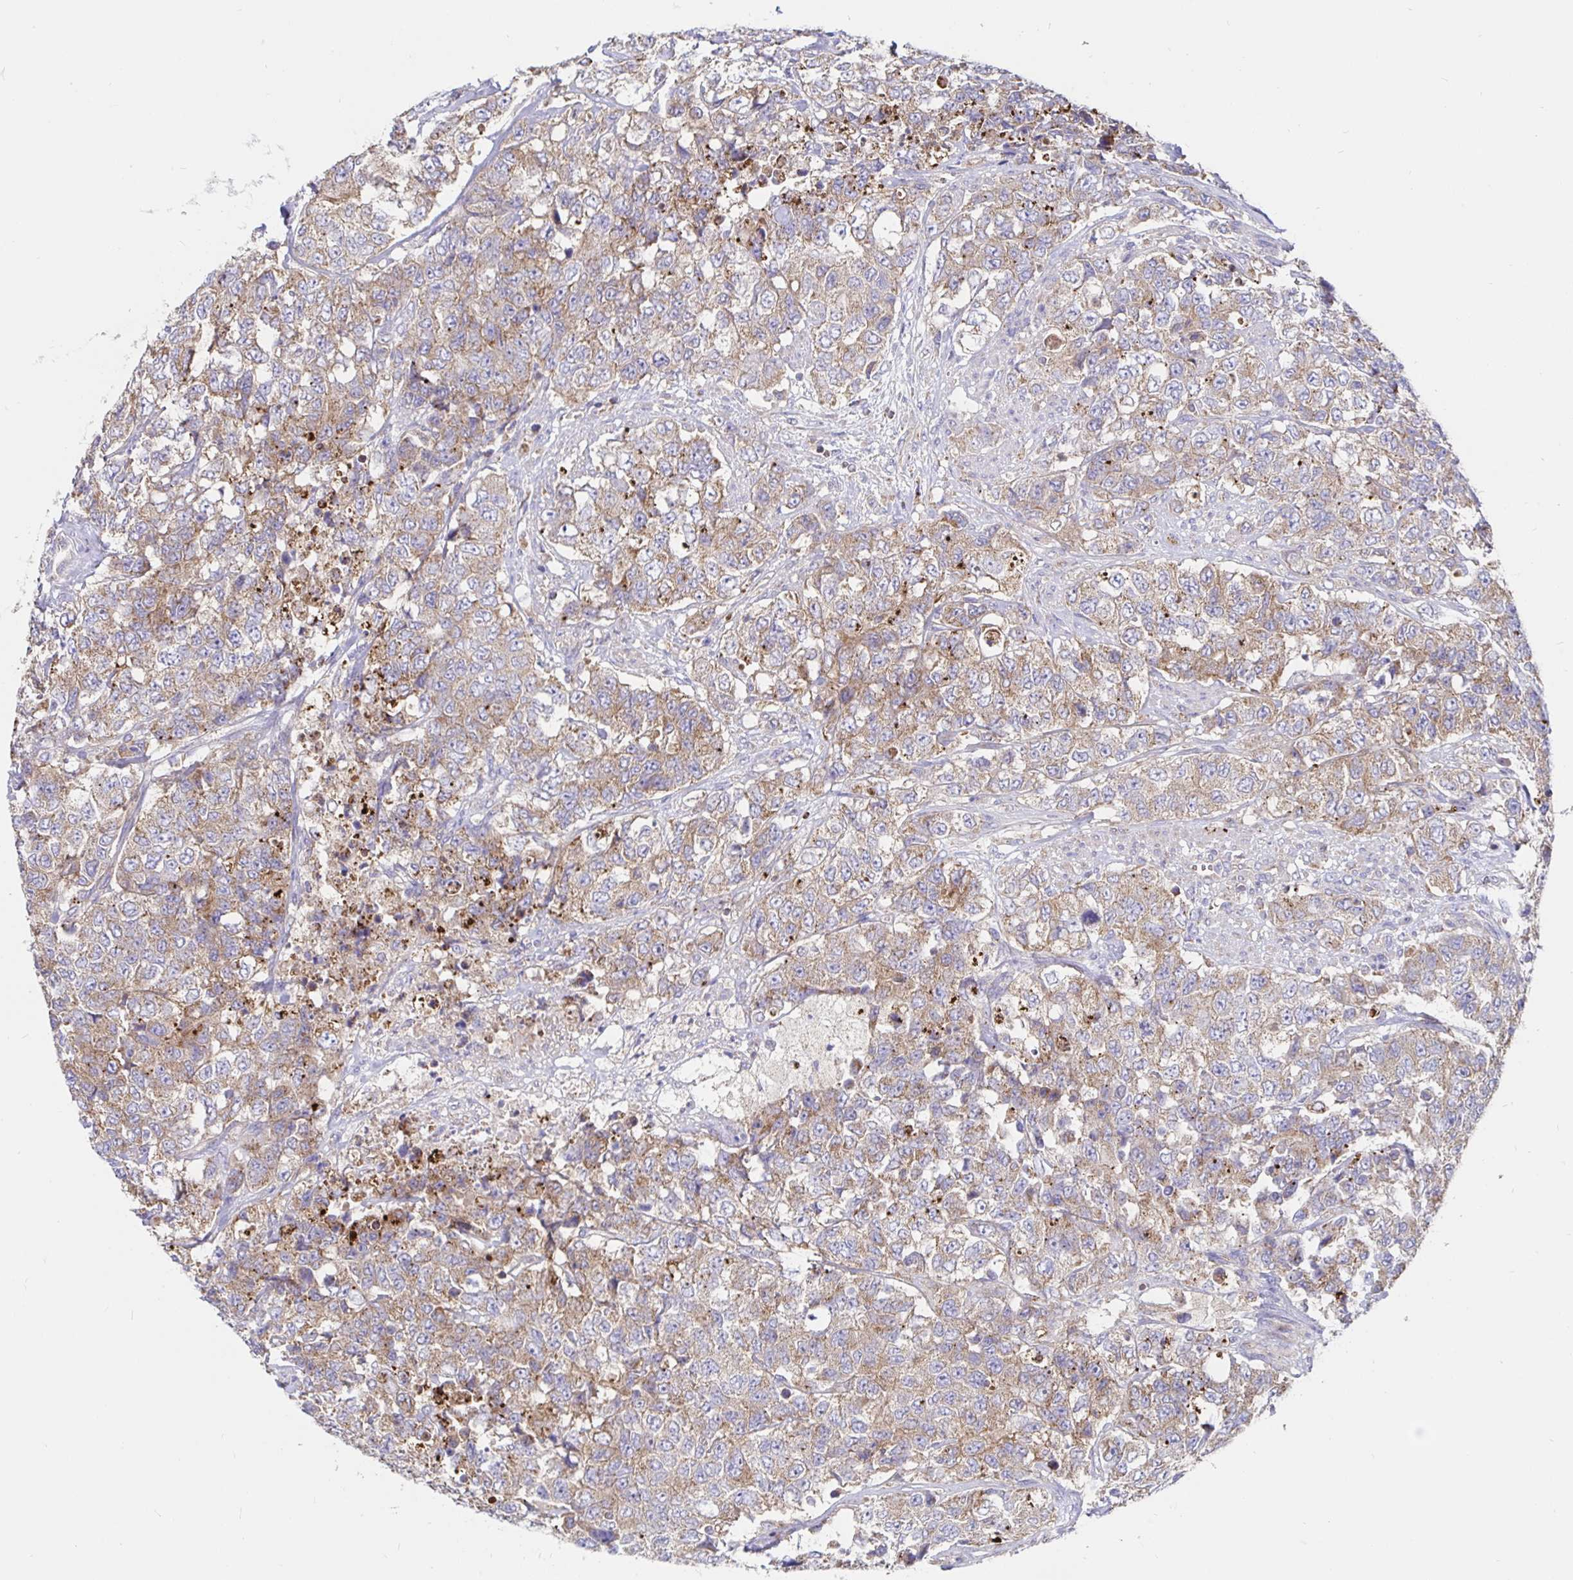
{"staining": {"intensity": "weak", "quantity": ">75%", "location": "cytoplasmic/membranous"}, "tissue": "urothelial cancer", "cell_type": "Tumor cells", "image_type": "cancer", "snomed": [{"axis": "morphology", "description": "Urothelial carcinoma, High grade"}, {"axis": "topography", "description": "Urinary bladder"}], "caption": "This micrograph exhibits immunohistochemistry staining of urothelial cancer, with low weak cytoplasmic/membranous staining in about >75% of tumor cells.", "gene": "PRDX3", "patient": {"sex": "female", "age": 78}}